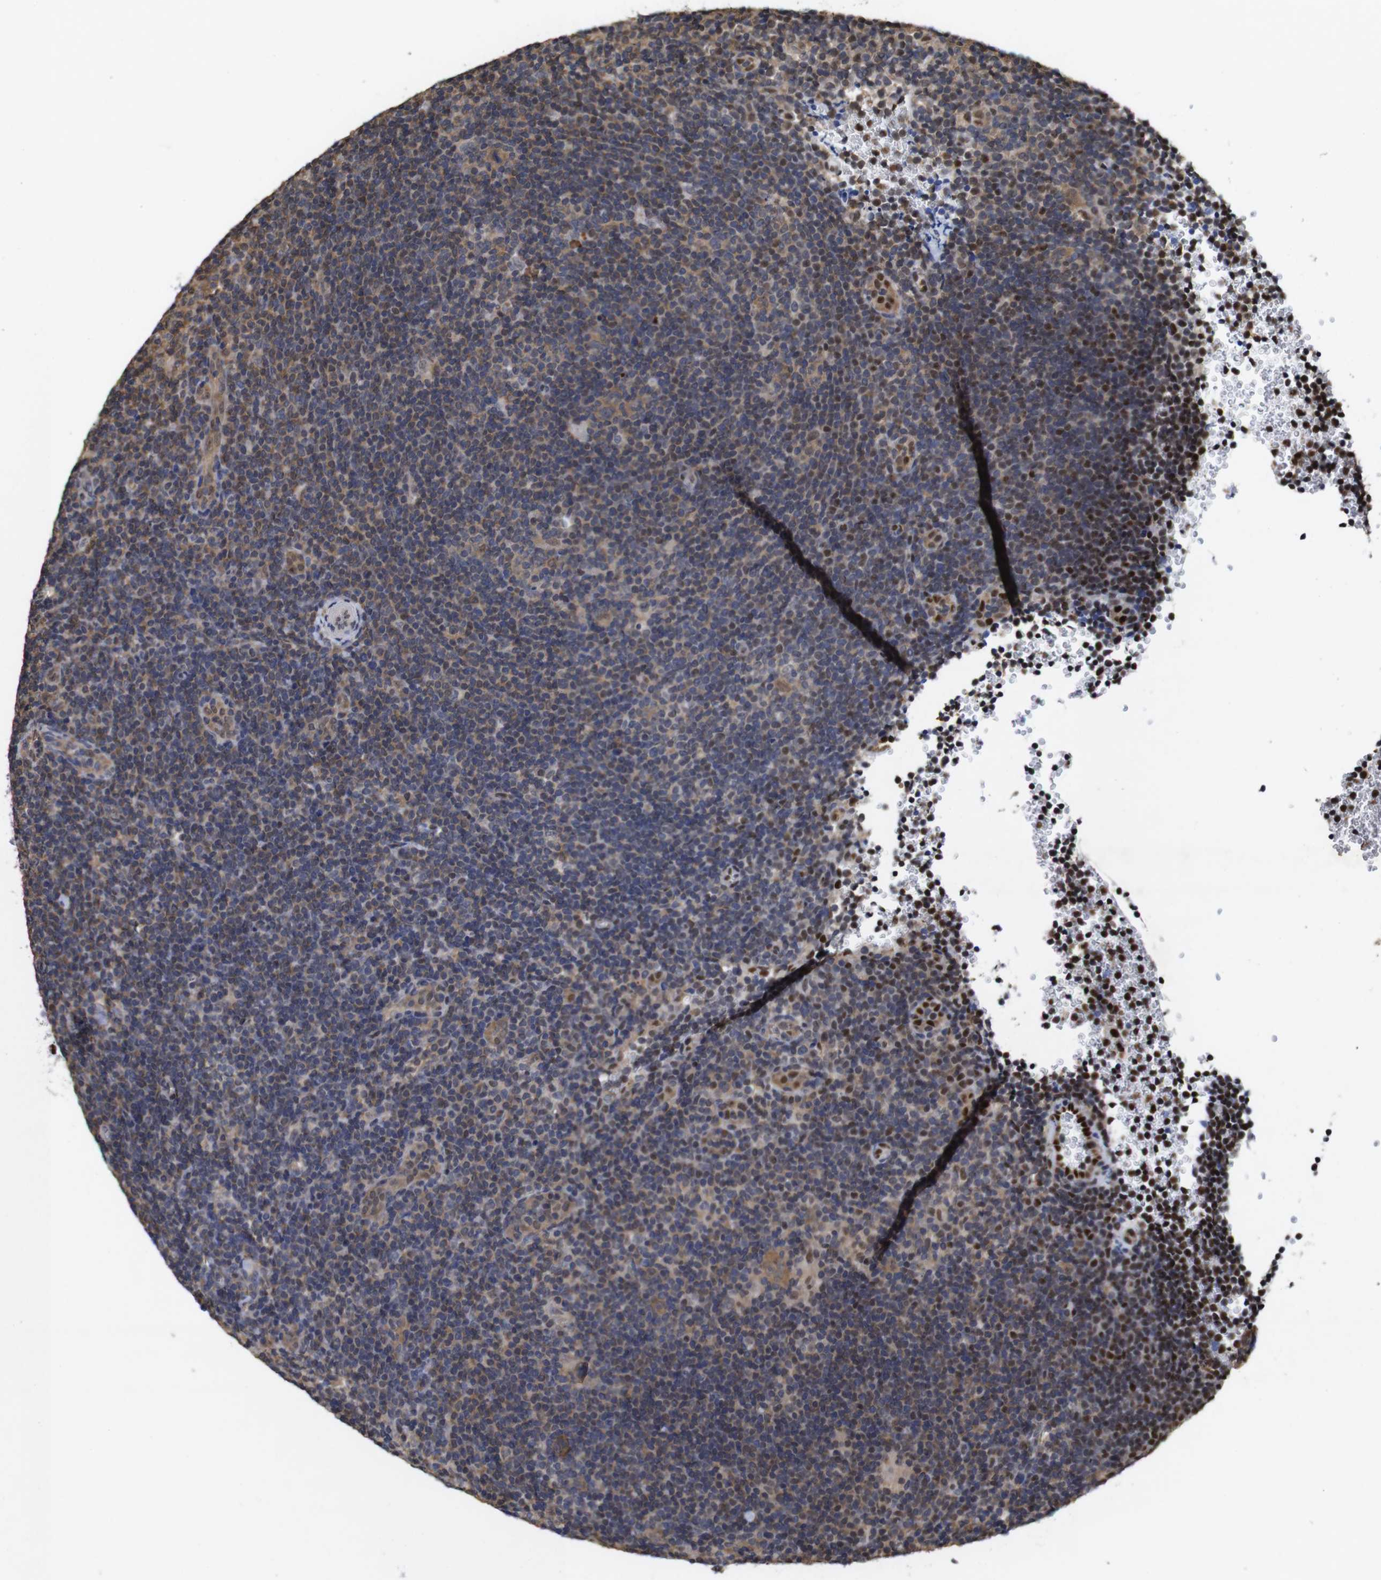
{"staining": {"intensity": "moderate", "quantity": ">75%", "location": "cytoplasmic/membranous"}, "tissue": "lymphoma", "cell_type": "Tumor cells", "image_type": "cancer", "snomed": [{"axis": "morphology", "description": "Hodgkin's disease, NOS"}, {"axis": "topography", "description": "Lymph node"}], "caption": "Tumor cells reveal medium levels of moderate cytoplasmic/membranous expression in about >75% of cells in lymphoma. (IHC, brightfield microscopy, high magnification).", "gene": "SUMO3", "patient": {"sex": "female", "age": 57}}